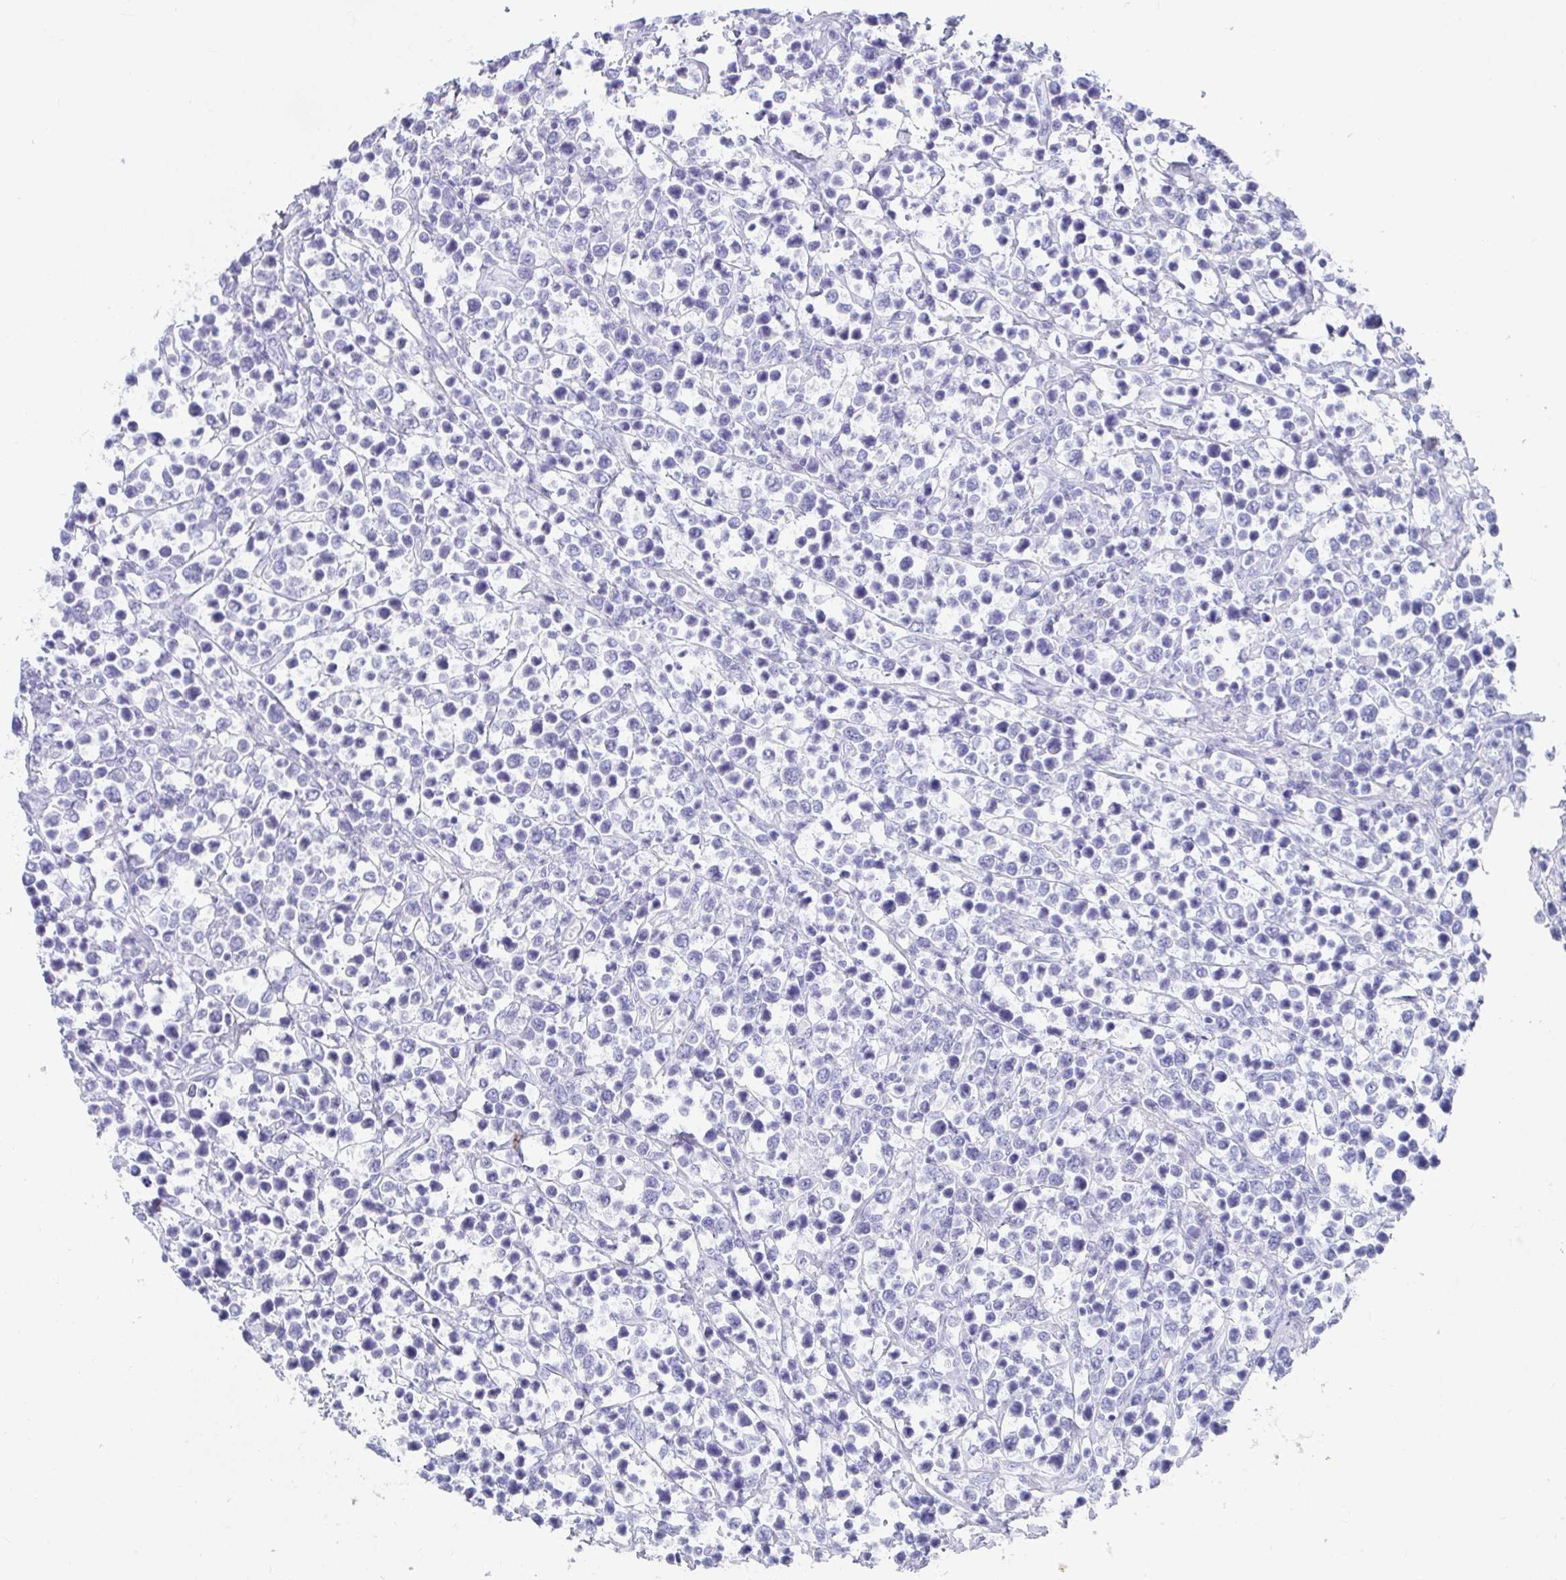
{"staining": {"intensity": "negative", "quantity": "none", "location": "none"}, "tissue": "lymphoma", "cell_type": "Tumor cells", "image_type": "cancer", "snomed": [{"axis": "morphology", "description": "Malignant lymphoma, non-Hodgkin's type, High grade"}, {"axis": "topography", "description": "Soft tissue"}], "caption": "Lymphoma stained for a protein using immunohistochemistry displays no staining tumor cells.", "gene": "PLA2G1B", "patient": {"sex": "female", "age": 56}}